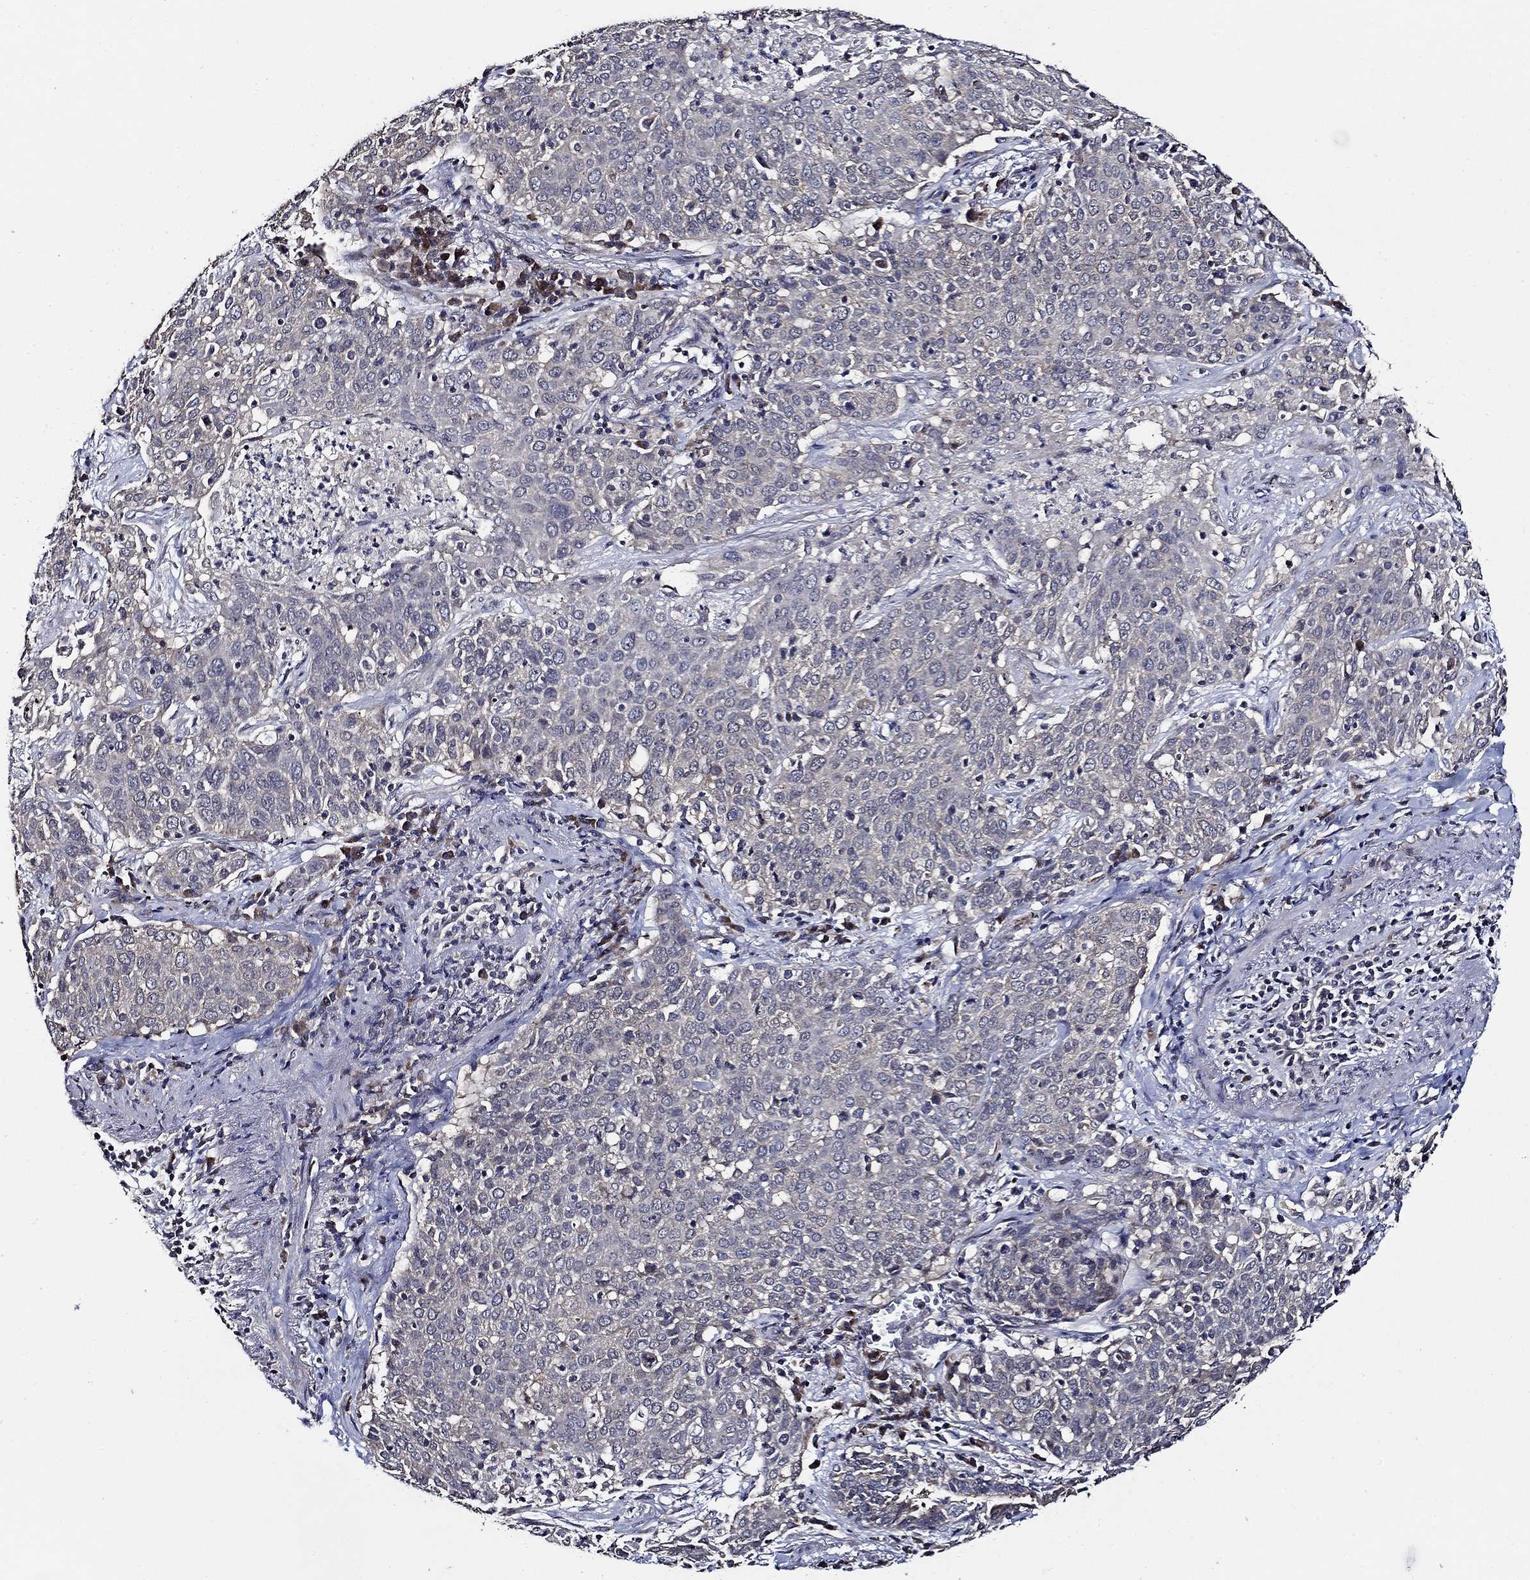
{"staining": {"intensity": "negative", "quantity": "none", "location": "none"}, "tissue": "lung cancer", "cell_type": "Tumor cells", "image_type": "cancer", "snomed": [{"axis": "morphology", "description": "Squamous cell carcinoma, NOS"}, {"axis": "topography", "description": "Lung"}], "caption": "The IHC image has no significant positivity in tumor cells of squamous cell carcinoma (lung) tissue.", "gene": "WDR53", "patient": {"sex": "male", "age": 82}}